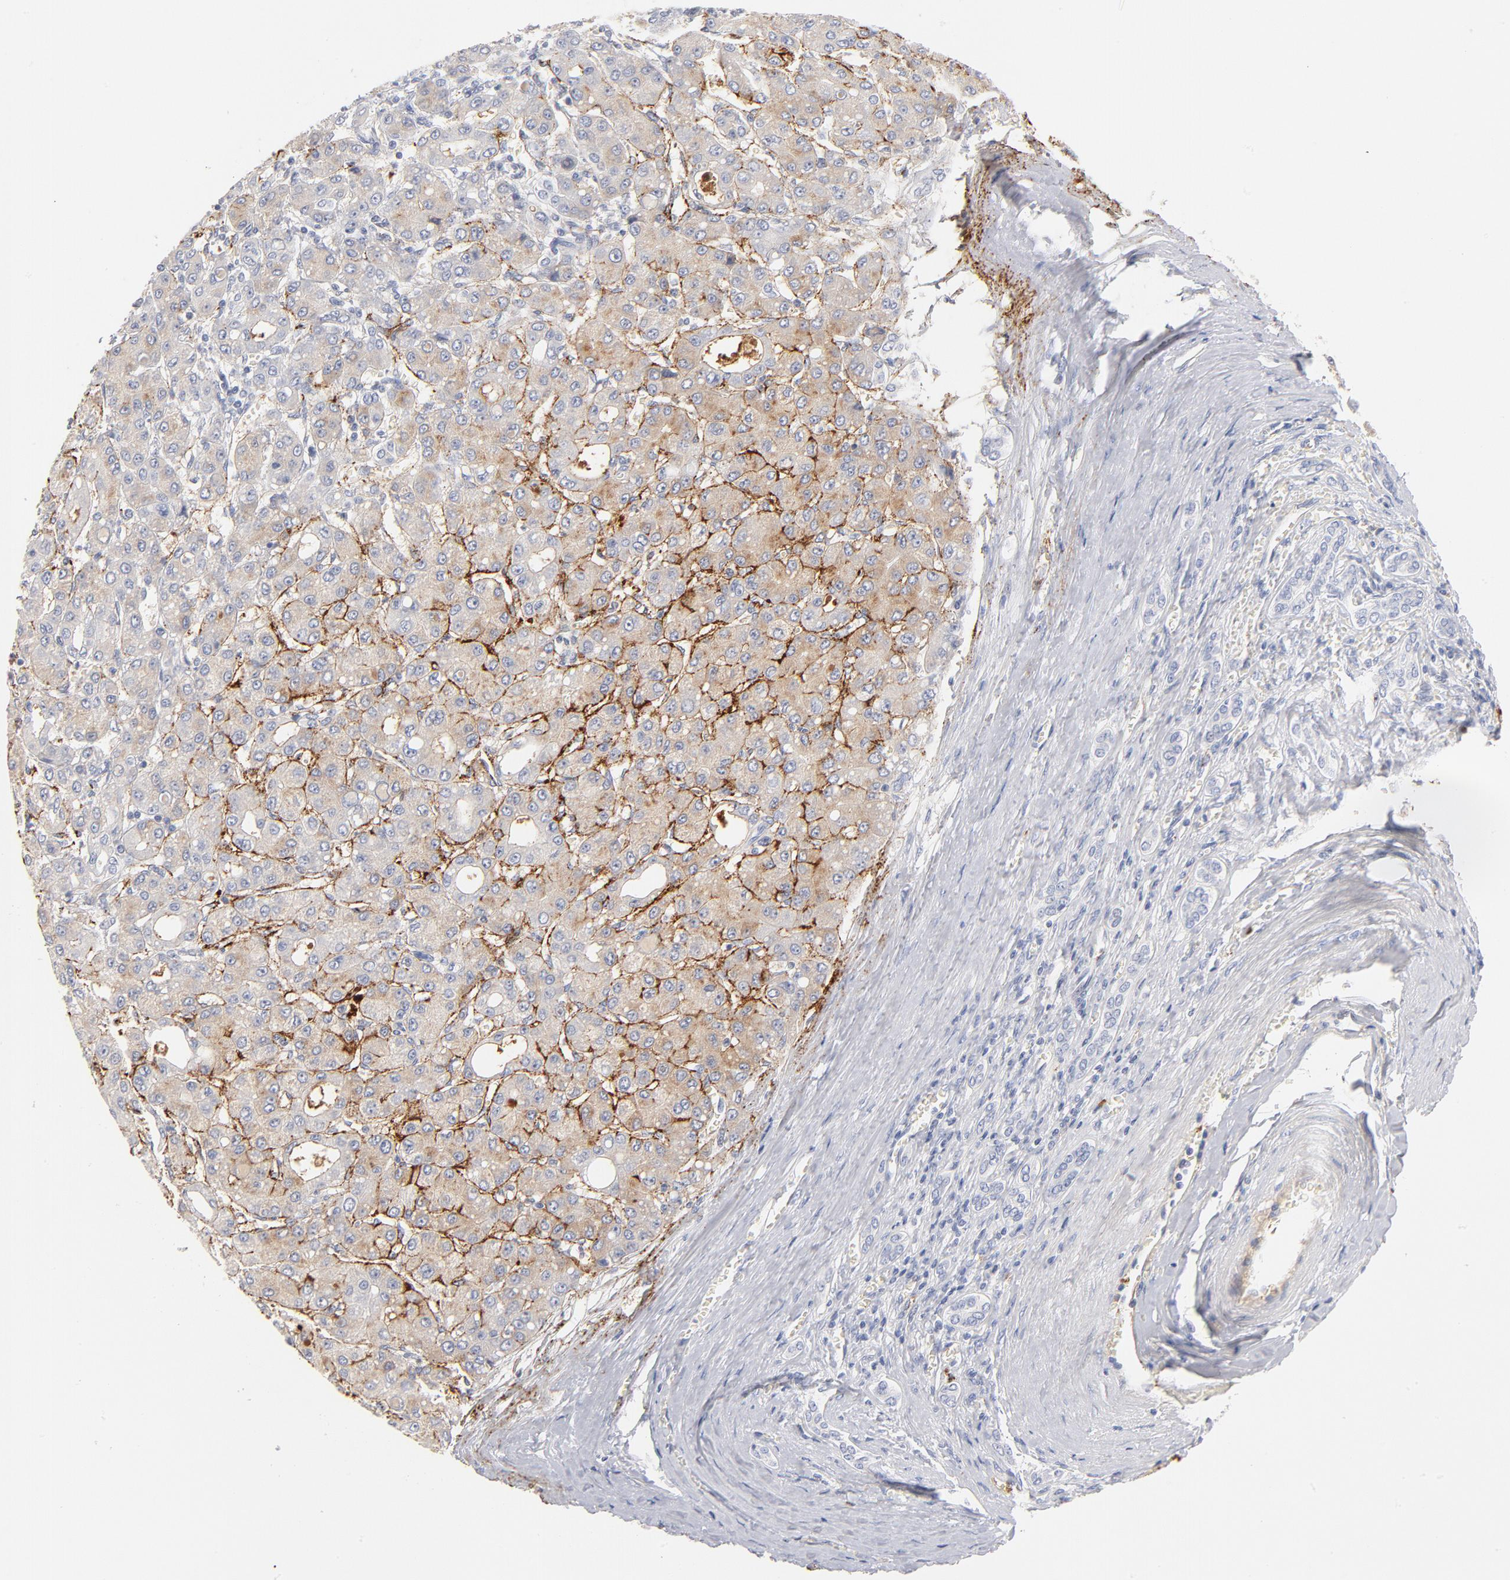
{"staining": {"intensity": "negative", "quantity": "none", "location": "none"}, "tissue": "liver cancer", "cell_type": "Tumor cells", "image_type": "cancer", "snomed": [{"axis": "morphology", "description": "Carcinoma, Hepatocellular, NOS"}, {"axis": "topography", "description": "Liver"}], "caption": "Tumor cells are negative for protein expression in human liver cancer. The staining is performed using DAB (3,3'-diaminobenzidine) brown chromogen with nuclei counter-stained in using hematoxylin.", "gene": "PLAT", "patient": {"sex": "male", "age": 69}}